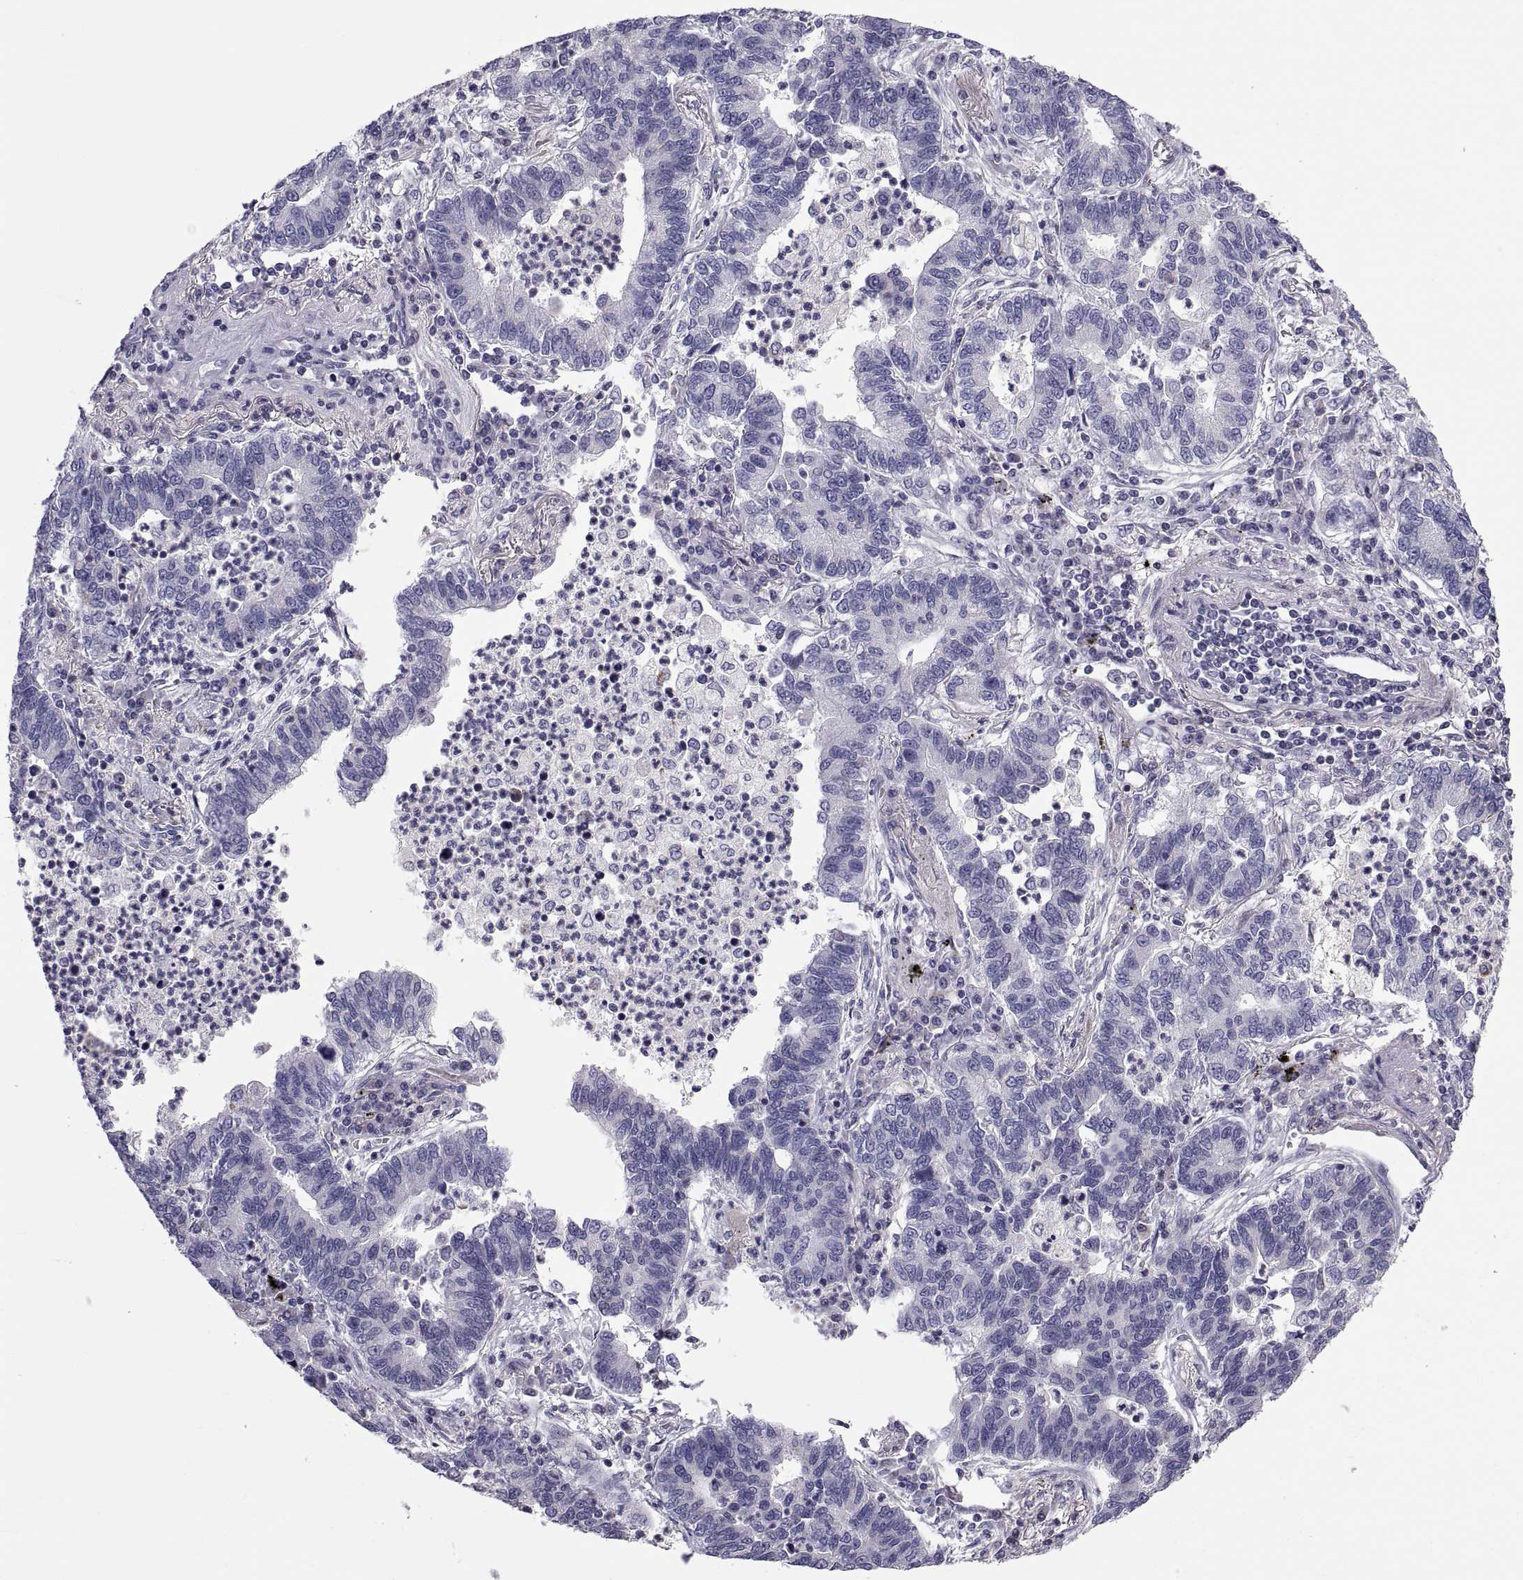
{"staining": {"intensity": "negative", "quantity": "none", "location": "none"}, "tissue": "lung cancer", "cell_type": "Tumor cells", "image_type": "cancer", "snomed": [{"axis": "morphology", "description": "Adenocarcinoma, NOS"}, {"axis": "topography", "description": "Lung"}], "caption": "Immunohistochemistry of adenocarcinoma (lung) reveals no expression in tumor cells.", "gene": "ANO1", "patient": {"sex": "female", "age": 57}}